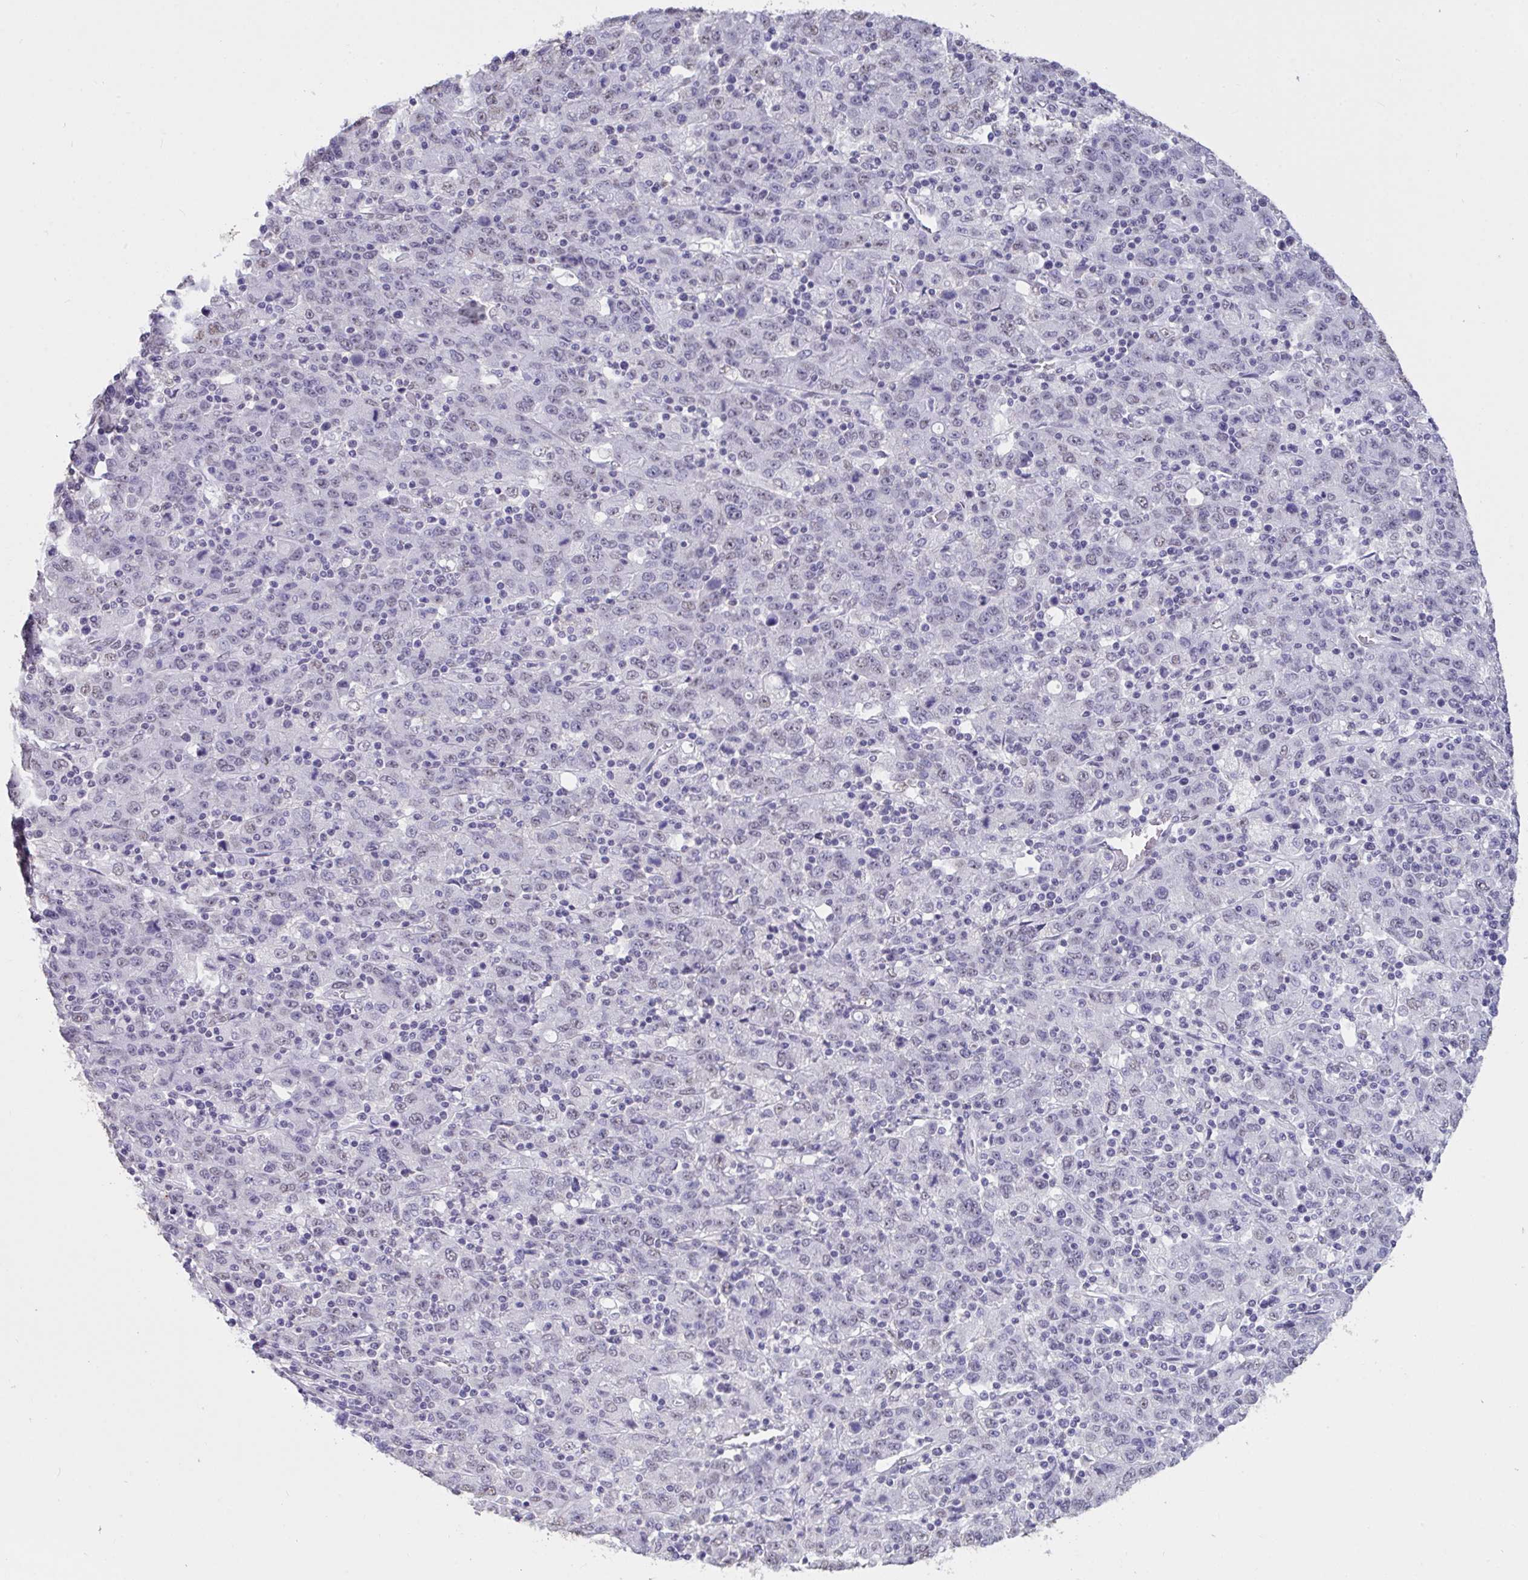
{"staining": {"intensity": "negative", "quantity": "none", "location": "none"}, "tissue": "stomach cancer", "cell_type": "Tumor cells", "image_type": "cancer", "snomed": [{"axis": "morphology", "description": "Adenocarcinoma, NOS"}, {"axis": "topography", "description": "Stomach, upper"}], "caption": "Tumor cells show no significant protein staining in stomach cancer. (Brightfield microscopy of DAB immunohistochemistry (IHC) at high magnification).", "gene": "SEMA6B", "patient": {"sex": "male", "age": 69}}